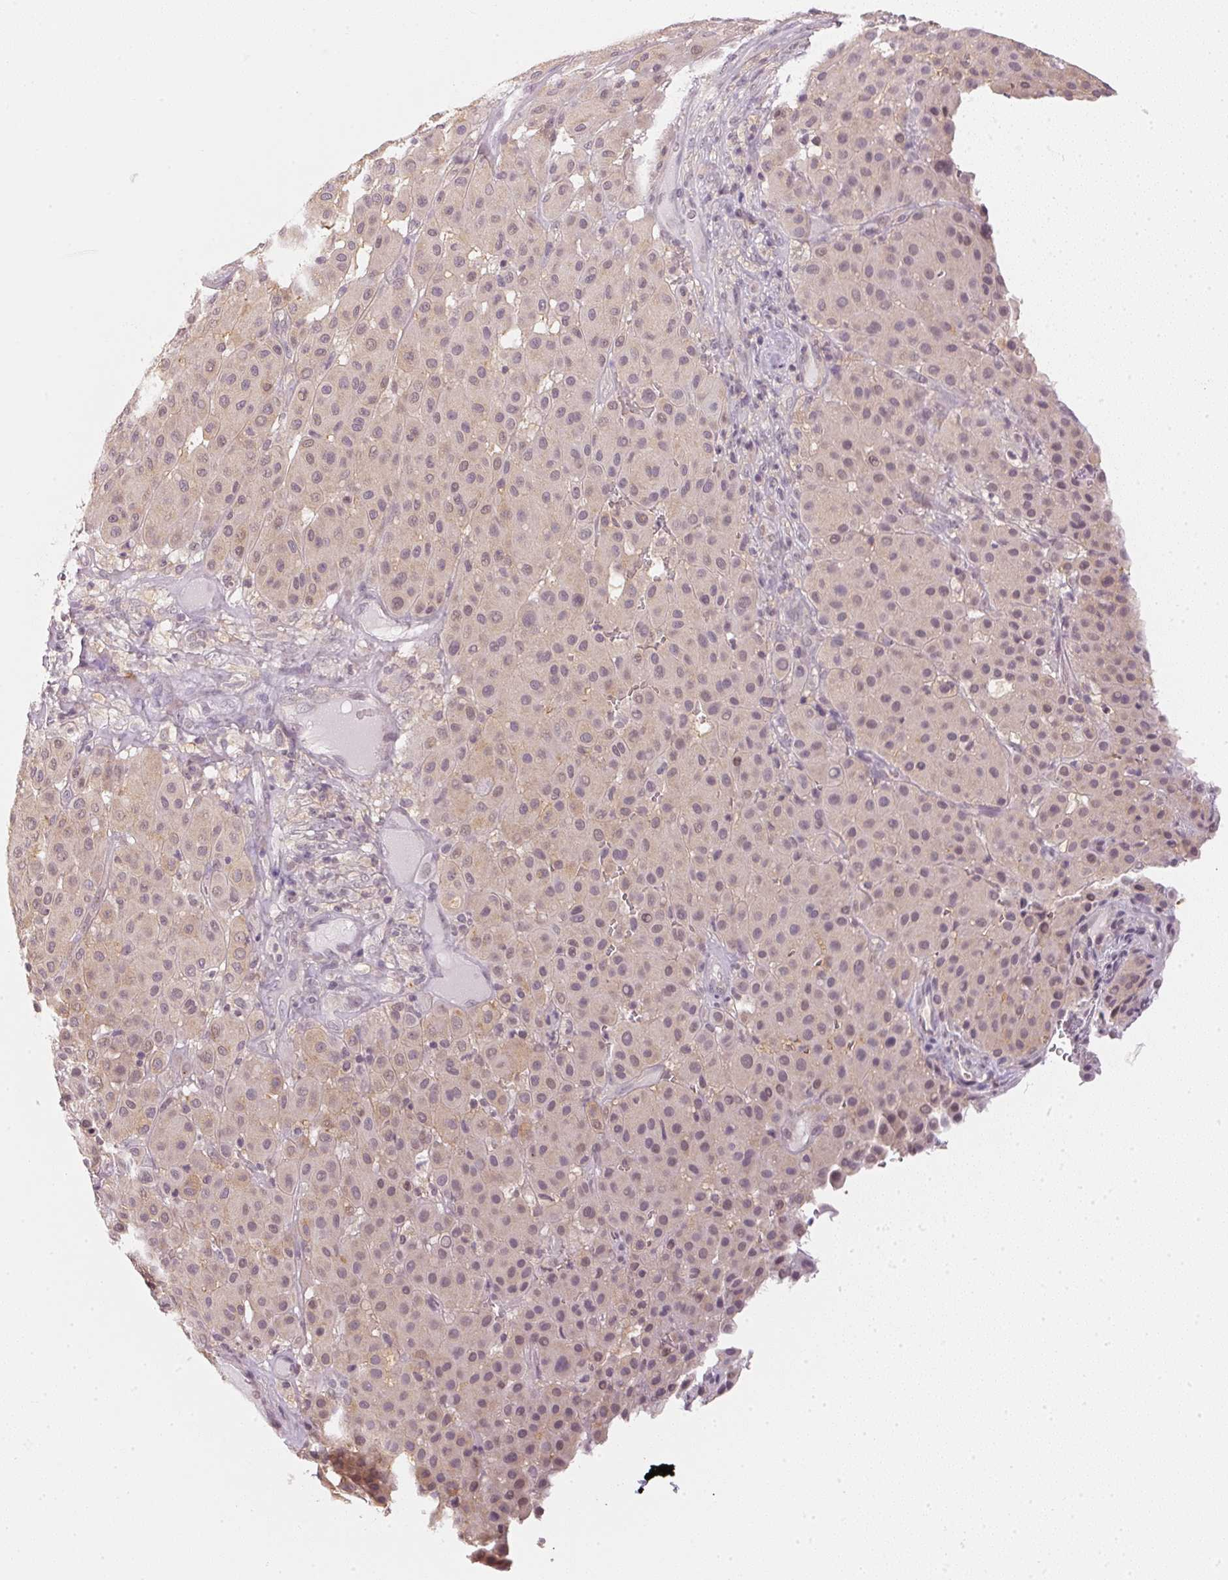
{"staining": {"intensity": "weak", "quantity": "<25%", "location": "cytoplasmic/membranous,nuclear"}, "tissue": "melanoma", "cell_type": "Tumor cells", "image_type": "cancer", "snomed": [{"axis": "morphology", "description": "Malignant melanoma, Metastatic site"}, {"axis": "topography", "description": "Smooth muscle"}], "caption": "Immunohistochemistry image of human malignant melanoma (metastatic site) stained for a protein (brown), which demonstrates no expression in tumor cells. (DAB IHC, high magnification).", "gene": "KPRP", "patient": {"sex": "male", "age": 41}}